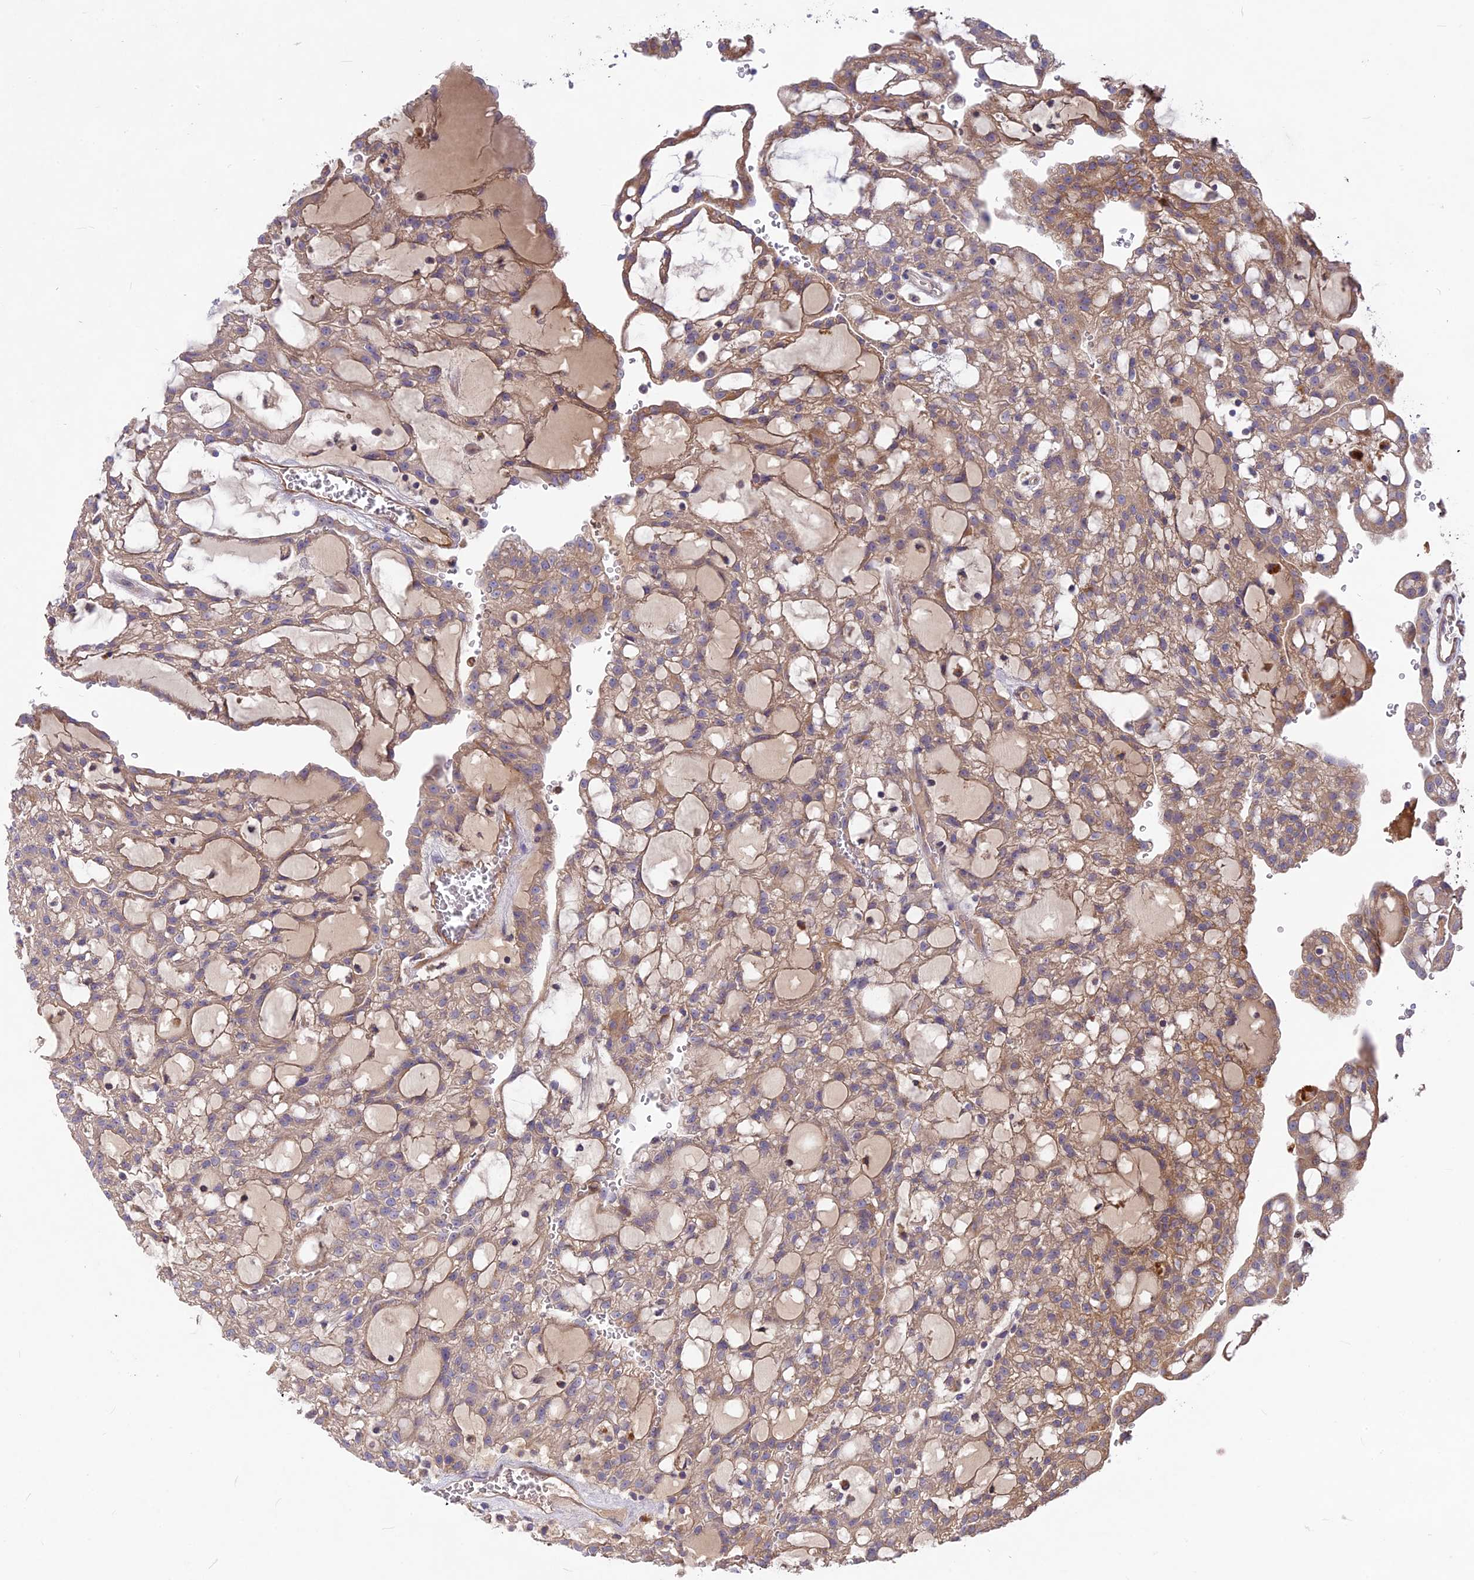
{"staining": {"intensity": "moderate", "quantity": "25%-75%", "location": "cytoplasmic/membranous"}, "tissue": "renal cancer", "cell_type": "Tumor cells", "image_type": "cancer", "snomed": [{"axis": "morphology", "description": "Adenocarcinoma, NOS"}, {"axis": "topography", "description": "Kidney"}], "caption": "About 25%-75% of tumor cells in renal cancer (adenocarcinoma) reveal moderate cytoplasmic/membranous protein staining as visualized by brown immunohistochemical staining.", "gene": "PZP", "patient": {"sex": "male", "age": 63}}